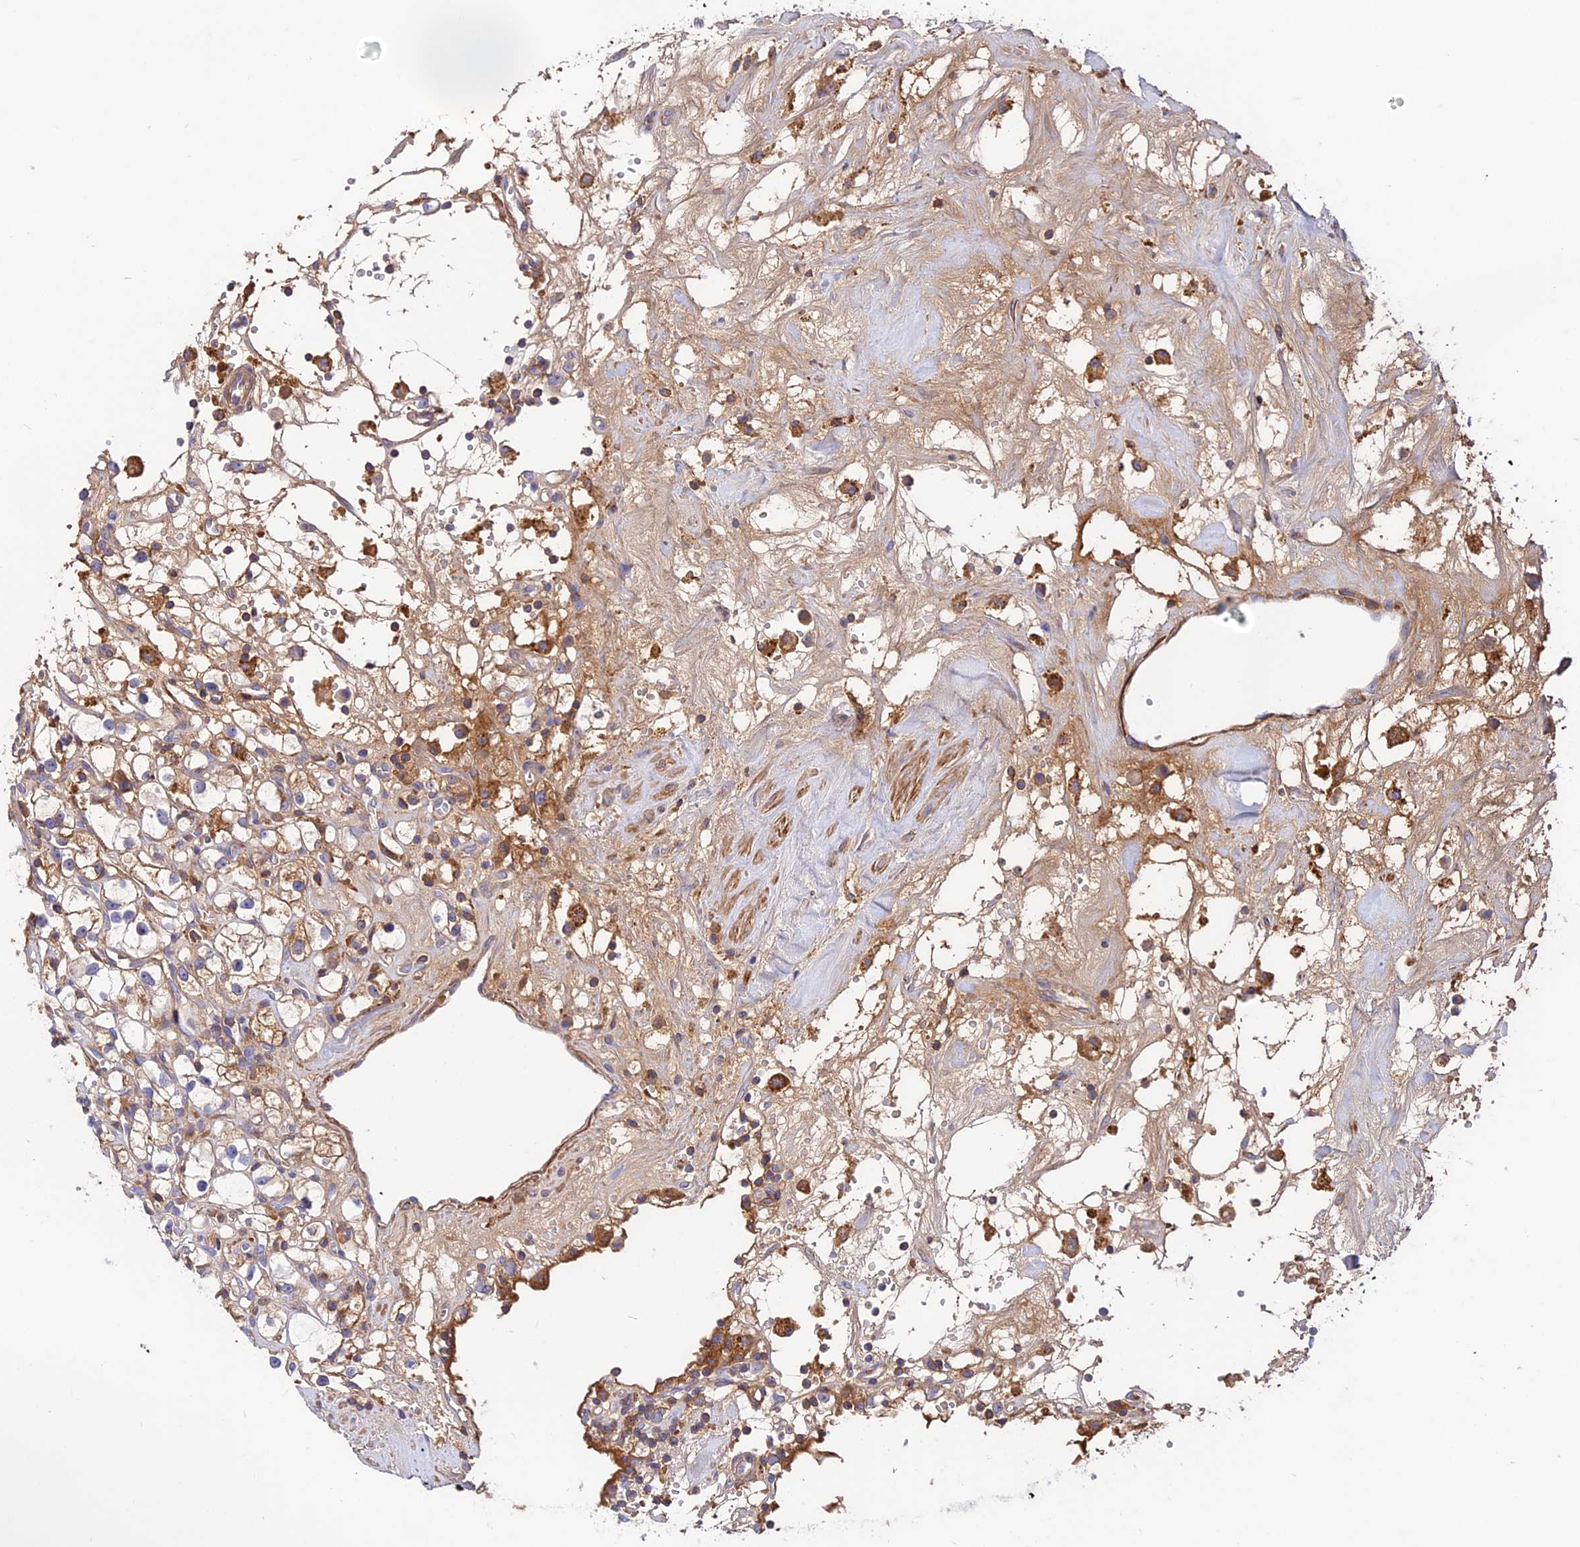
{"staining": {"intensity": "weak", "quantity": ">75%", "location": "cytoplasmic/membranous"}, "tissue": "renal cancer", "cell_type": "Tumor cells", "image_type": "cancer", "snomed": [{"axis": "morphology", "description": "Adenocarcinoma, NOS"}, {"axis": "topography", "description": "Kidney"}], "caption": "Human adenocarcinoma (renal) stained with a brown dye demonstrates weak cytoplasmic/membranous positive positivity in about >75% of tumor cells.", "gene": "PYM1", "patient": {"sex": "male", "age": 56}}